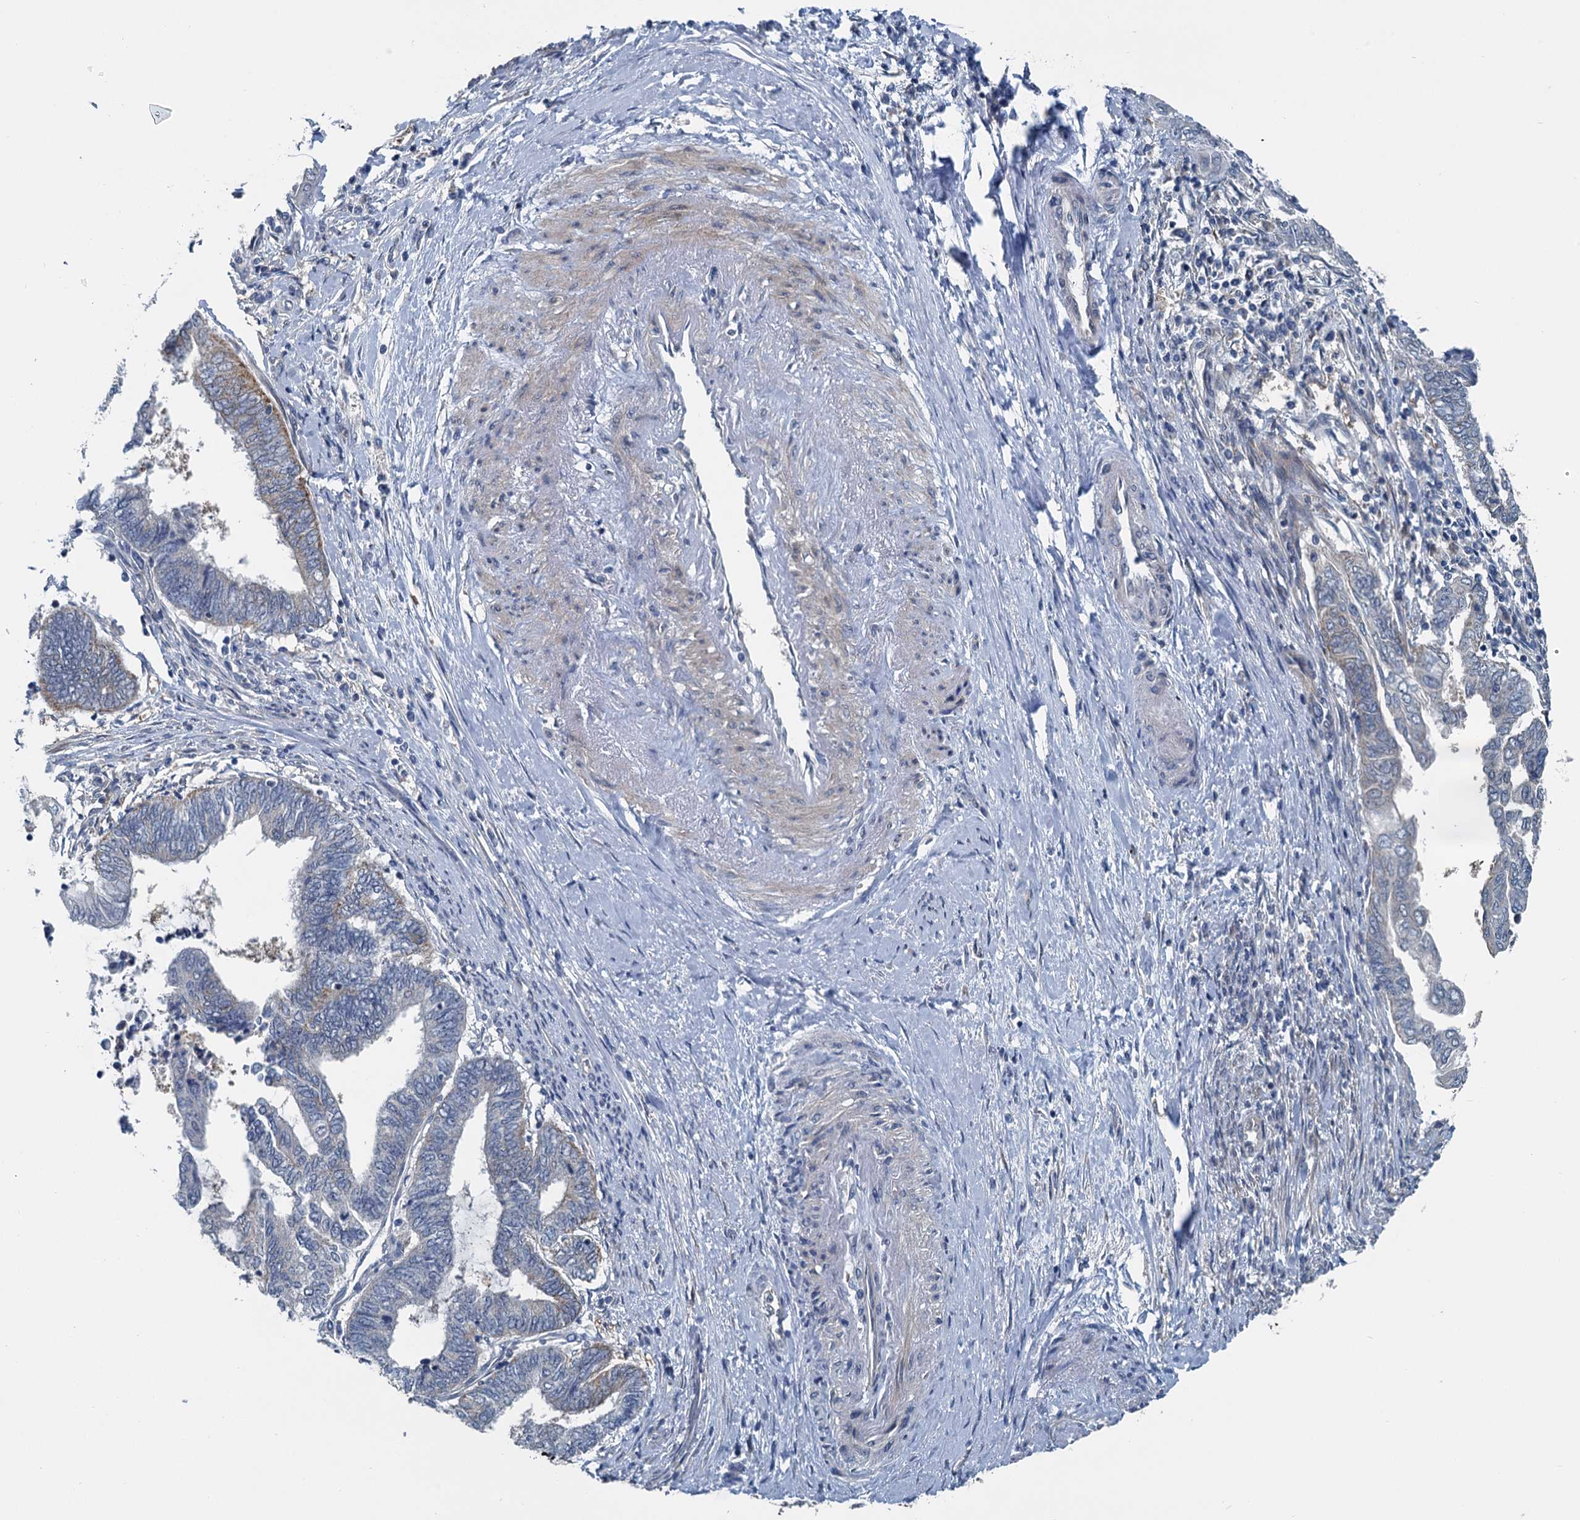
{"staining": {"intensity": "weak", "quantity": "<25%", "location": "cytoplasmic/membranous"}, "tissue": "endometrial cancer", "cell_type": "Tumor cells", "image_type": "cancer", "snomed": [{"axis": "morphology", "description": "Adenocarcinoma, NOS"}, {"axis": "topography", "description": "Uterus"}, {"axis": "topography", "description": "Endometrium"}], "caption": "There is no significant positivity in tumor cells of endometrial cancer (adenocarcinoma).", "gene": "GCLM", "patient": {"sex": "female", "age": 70}}